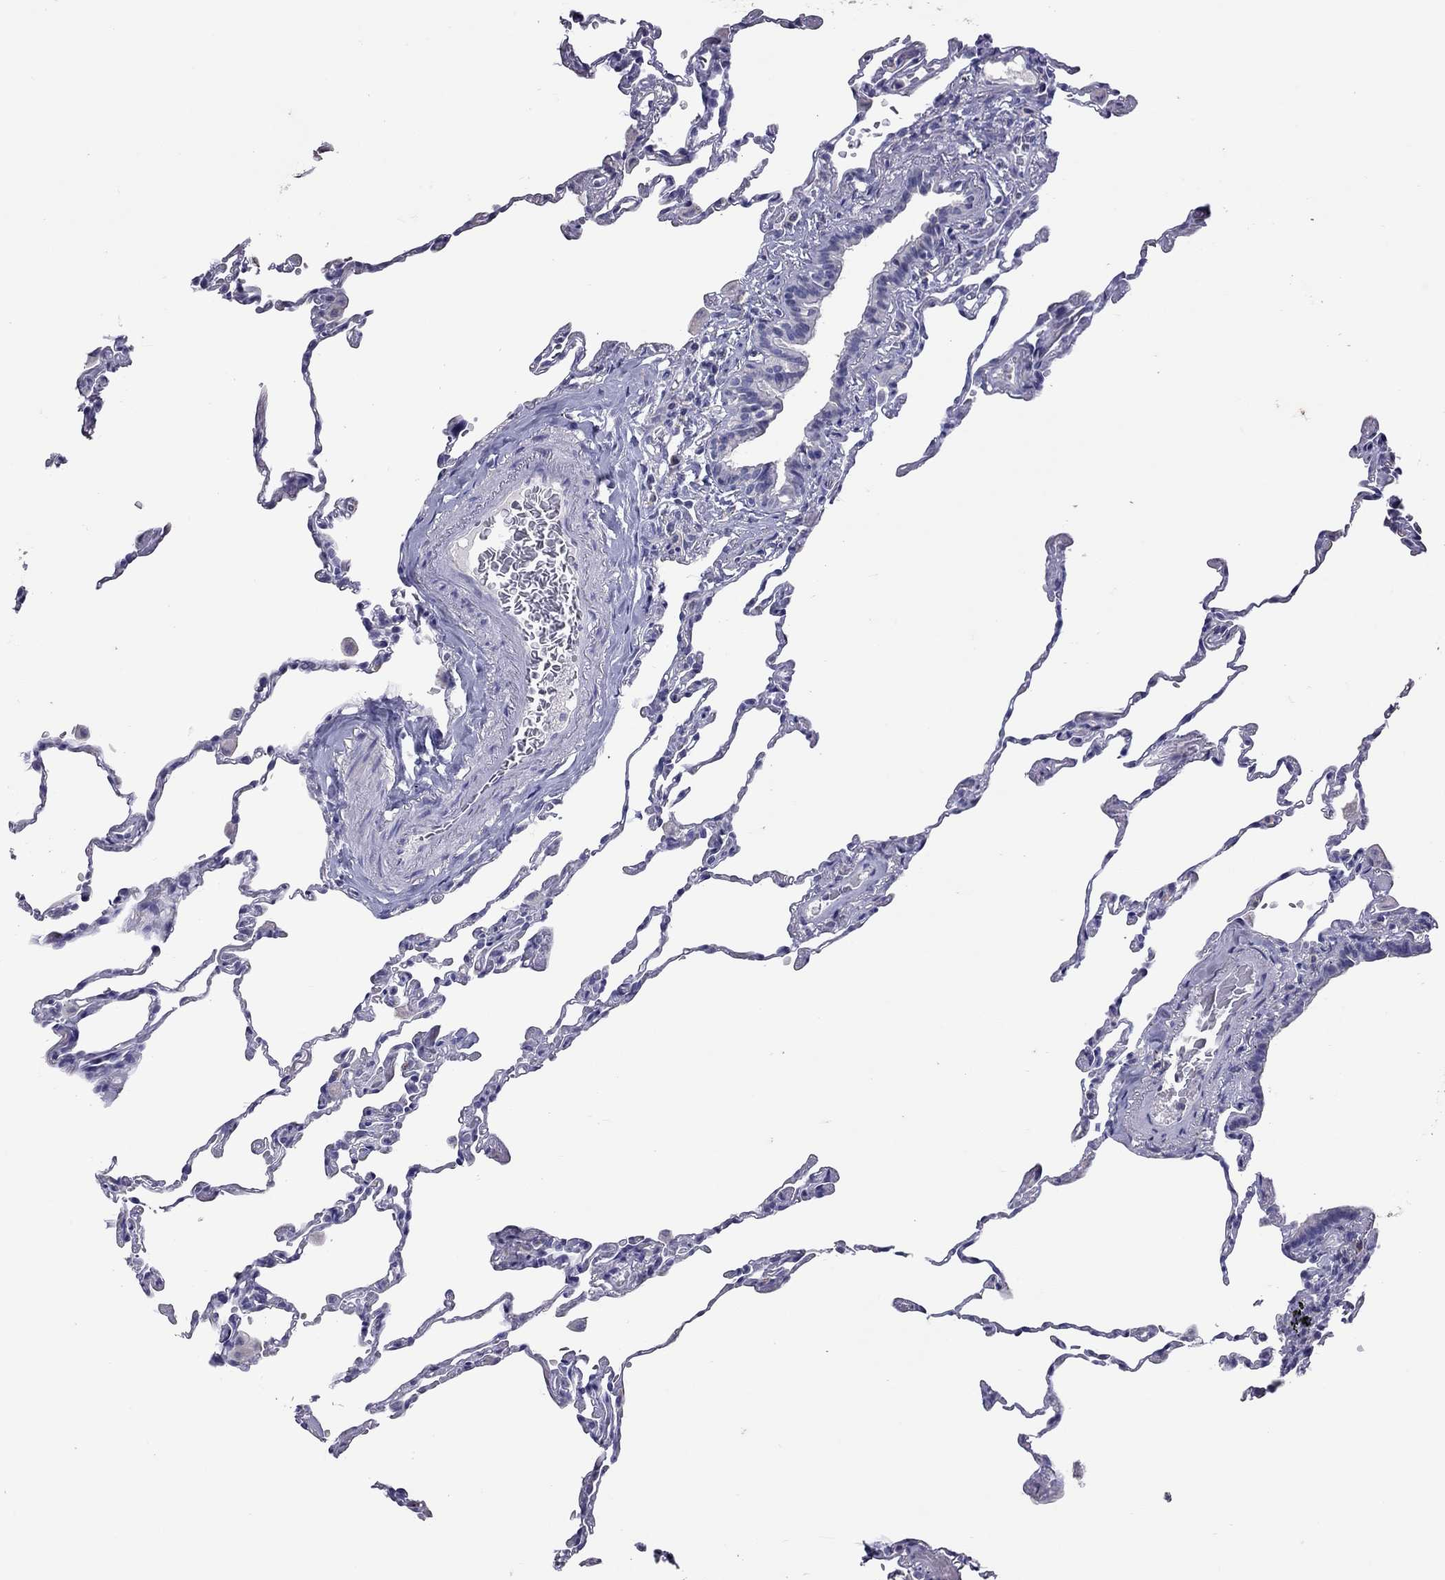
{"staining": {"intensity": "negative", "quantity": "none", "location": "none"}, "tissue": "lung", "cell_type": "Alveolar cells", "image_type": "normal", "snomed": [{"axis": "morphology", "description": "Normal tissue, NOS"}, {"axis": "topography", "description": "Lung"}], "caption": "Human lung stained for a protein using immunohistochemistry shows no expression in alveolar cells.", "gene": "SLAMF1", "patient": {"sex": "female", "age": 57}}